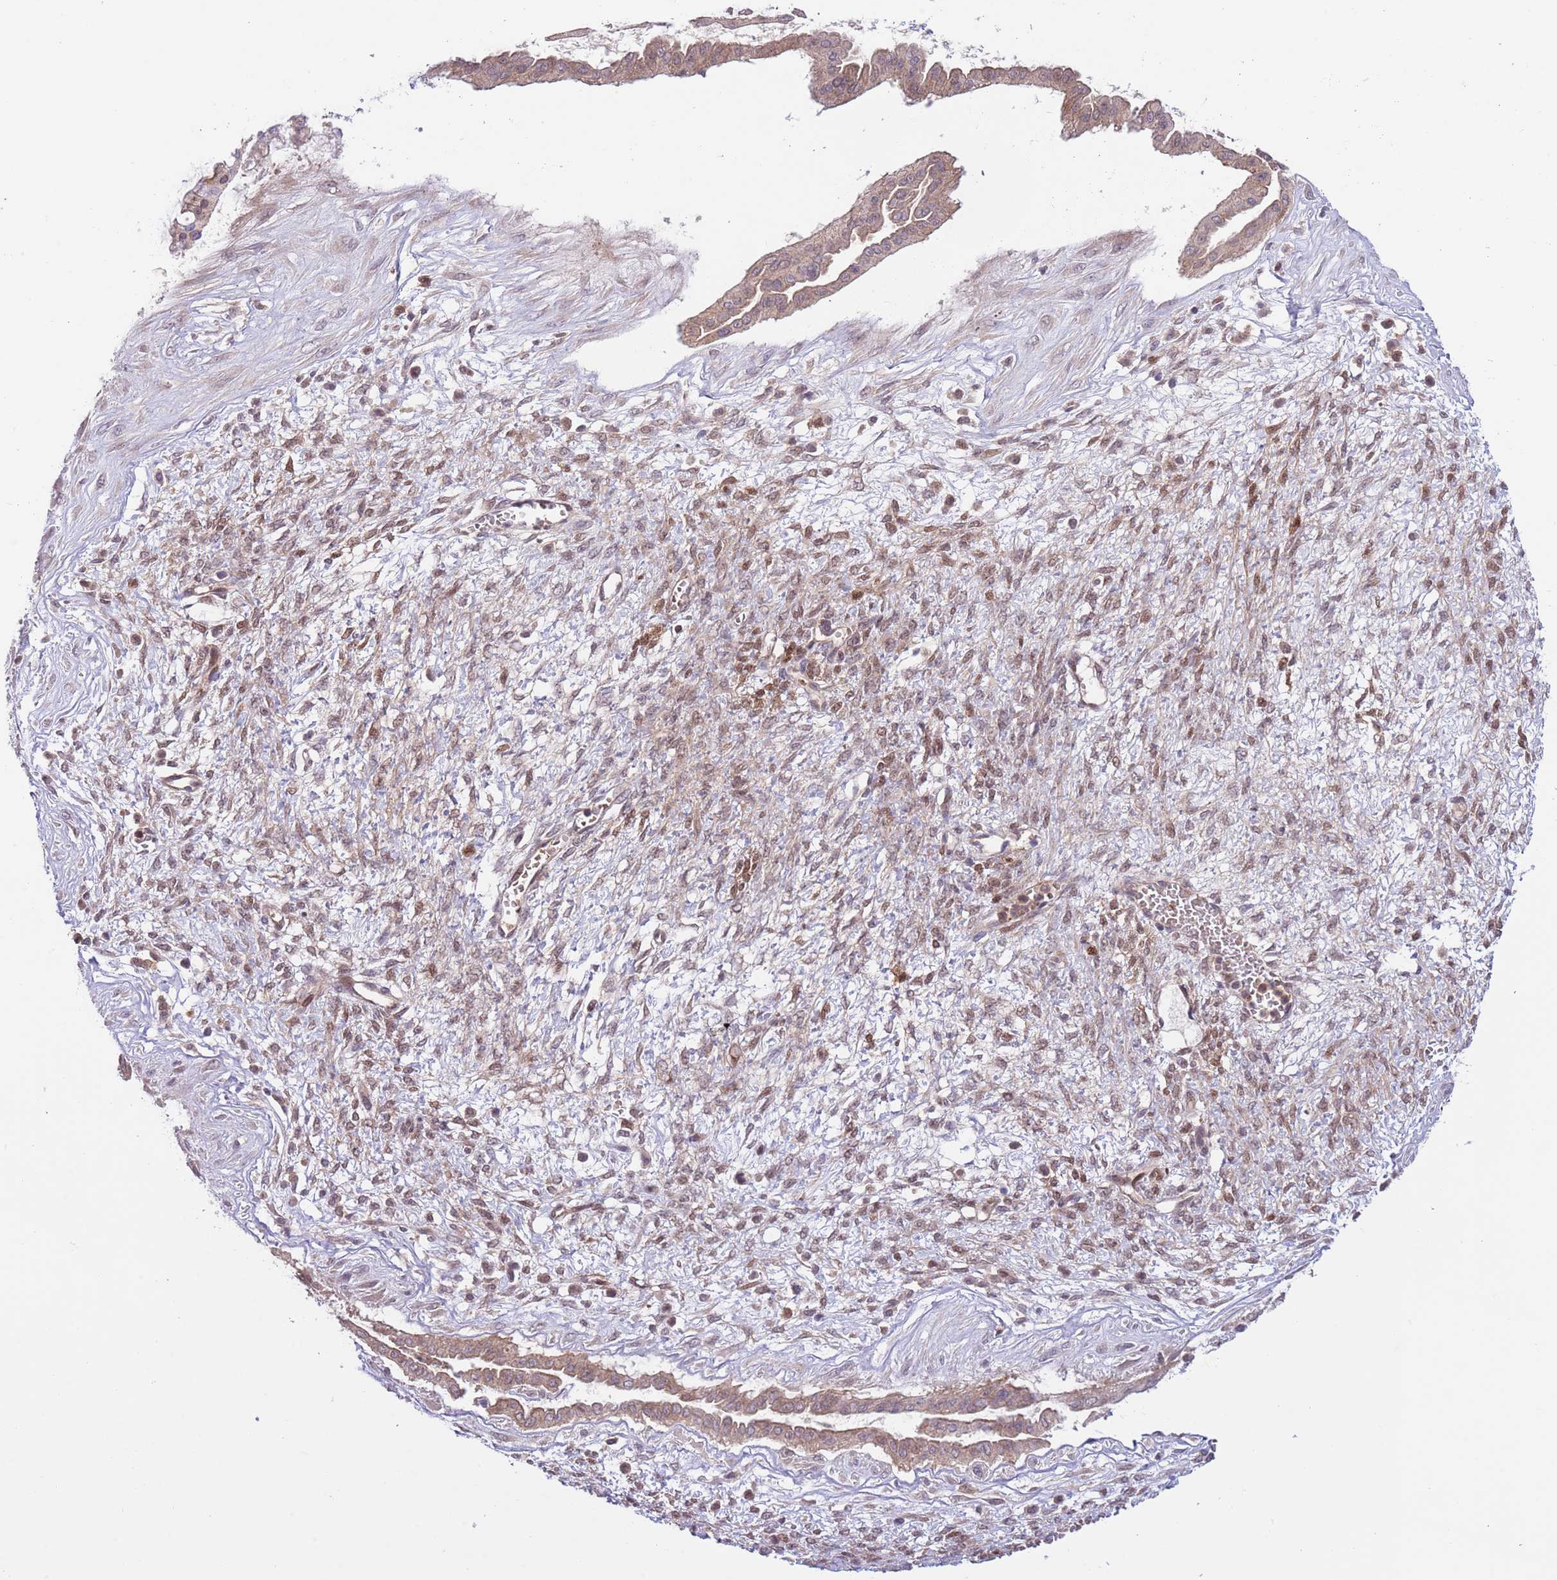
{"staining": {"intensity": "moderate", "quantity": ">75%", "location": "cytoplasmic/membranous,nuclear"}, "tissue": "ovarian cancer", "cell_type": "Tumor cells", "image_type": "cancer", "snomed": [{"axis": "morphology", "description": "Cystadenocarcinoma, mucinous, NOS"}, {"axis": "topography", "description": "Ovary"}], "caption": "Immunohistochemical staining of ovarian cancer displays moderate cytoplasmic/membranous and nuclear protein staining in approximately >75% of tumor cells.", "gene": "HDHD2", "patient": {"sex": "female", "age": 73}}